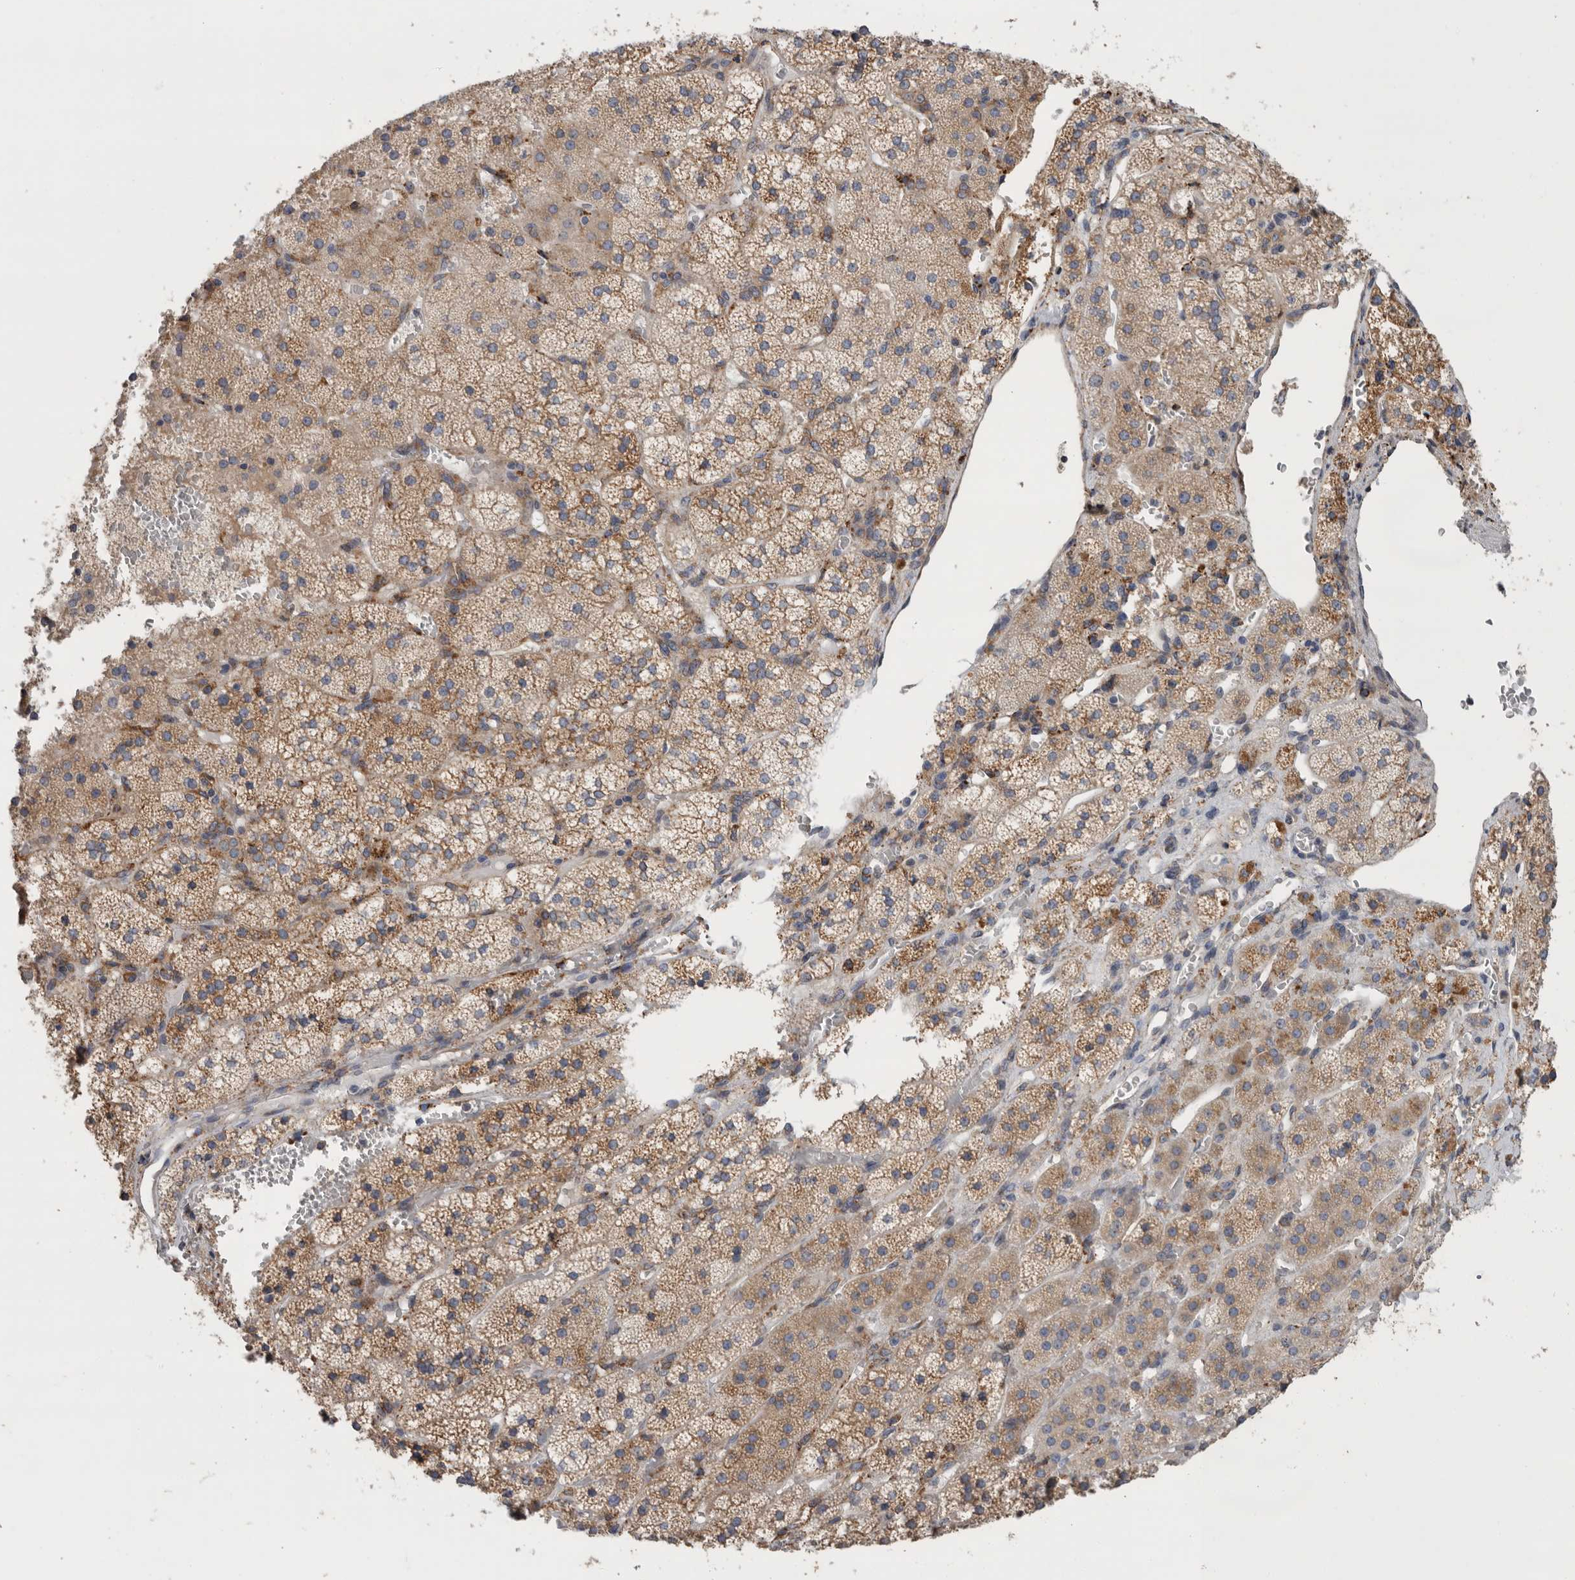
{"staining": {"intensity": "moderate", "quantity": ">75%", "location": "cytoplasmic/membranous"}, "tissue": "adrenal gland", "cell_type": "Glandular cells", "image_type": "normal", "snomed": [{"axis": "morphology", "description": "Normal tissue, NOS"}, {"axis": "topography", "description": "Adrenal gland"}], "caption": "Adrenal gland stained with DAB (3,3'-diaminobenzidine) immunohistochemistry reveals medium levels of moderate cytoplasmic/membranous staining in approximately >75% of glandular cells.", "gene": "GANAB", "patient": {"sex": "female", "age": 44}}